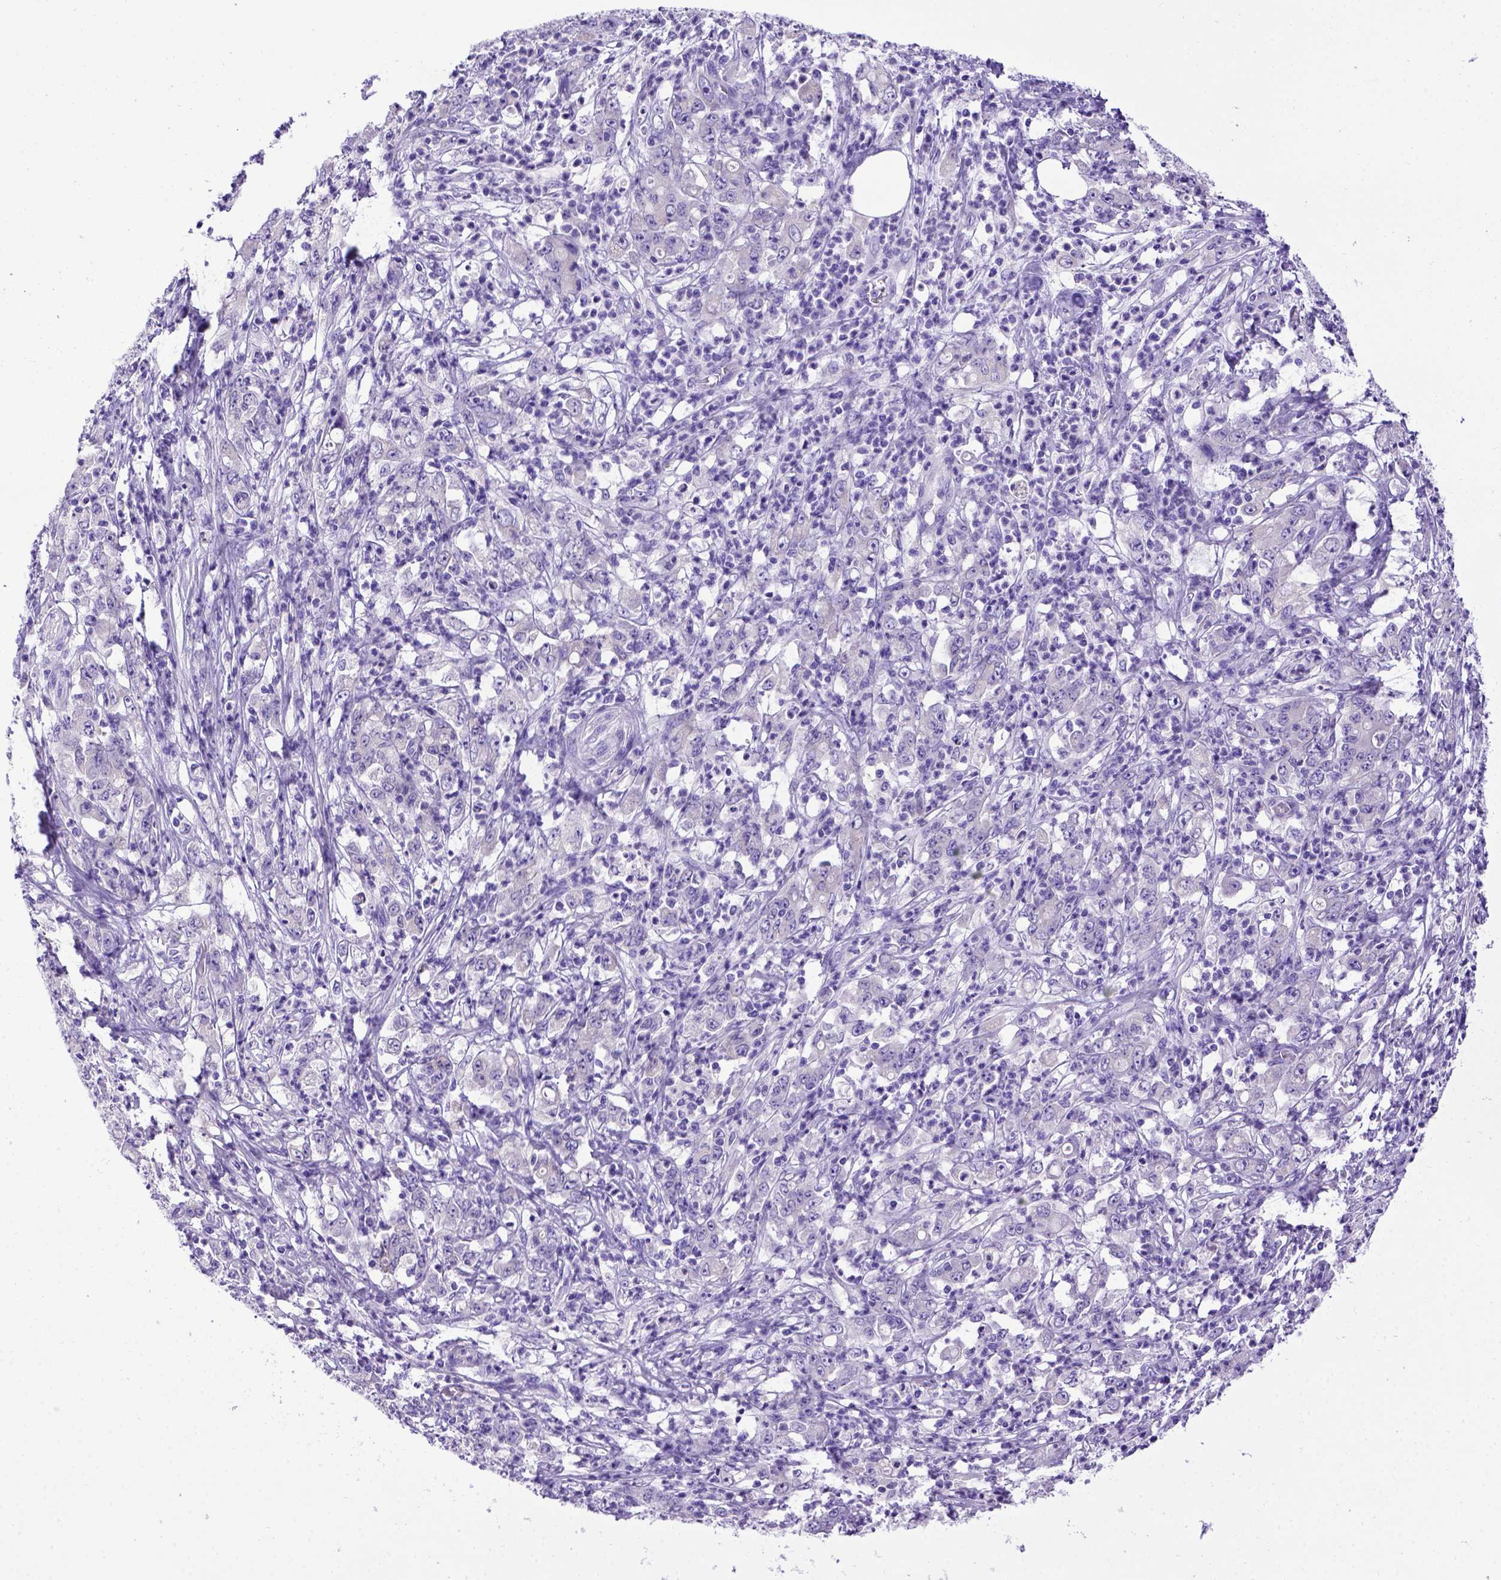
{"staining": {"intensity": "negative", "quantity": "none", "location": "none"}, "tissue": "stomach cancer", "cell_type": "Tumor cells", "image_type": "cancer", "snomed": [{"axis": "morphology", "description": "Adenocarcinoma, NOS"}, {"axis": "topography", "description": "Stomach, lower"}], "caption": "This is a histopathology image of IHC staining of stomach adenocarcinoma, which shows no expression in tumor cells.", "gene": "PTGES", "patient": {"sex": "female", "age": 71}}